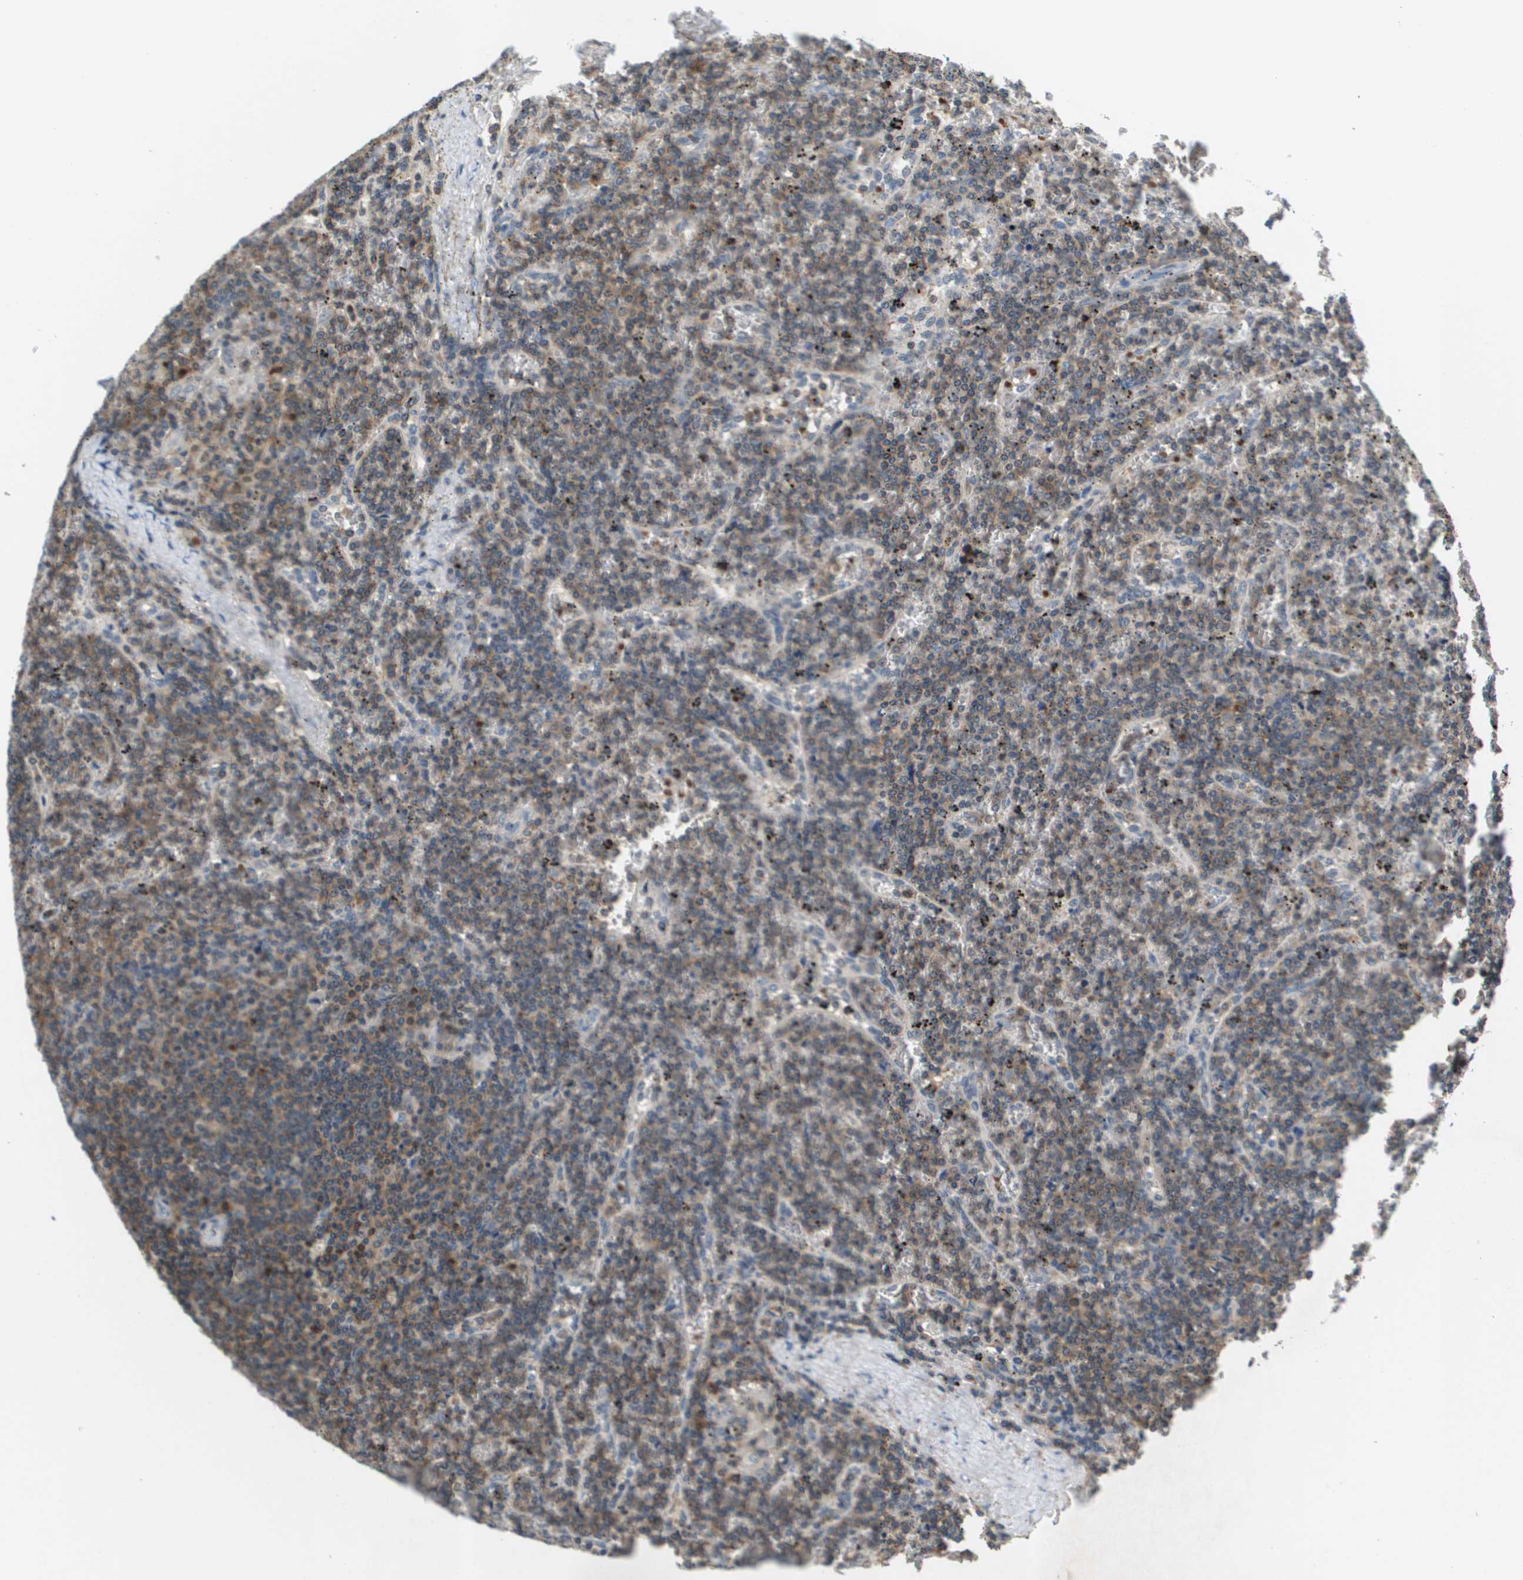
{"staining": {"intensity": "weak", "quantity": ">75%", "location": "cytoplasmic/membranous"}, "tissue": "lymphoma", "cell_type": "Tumor cells", "image_type": "cancer", "snomed": [{"axis": "morphology", "description": "Malignant lymphoma, non-Hodgkin's type, Low grade"}, {"axis": "topography", "description": "Spleen"}], "caption": "Immunohistochemistry image of human lymphoma stained for a protein (brown), which demonstrates low levels of weak cytoplasmic/membranous expression in about >75% of tumor cells.", "gene": "KCNQ5", "patient": {"sex": "female", "age": 19}}